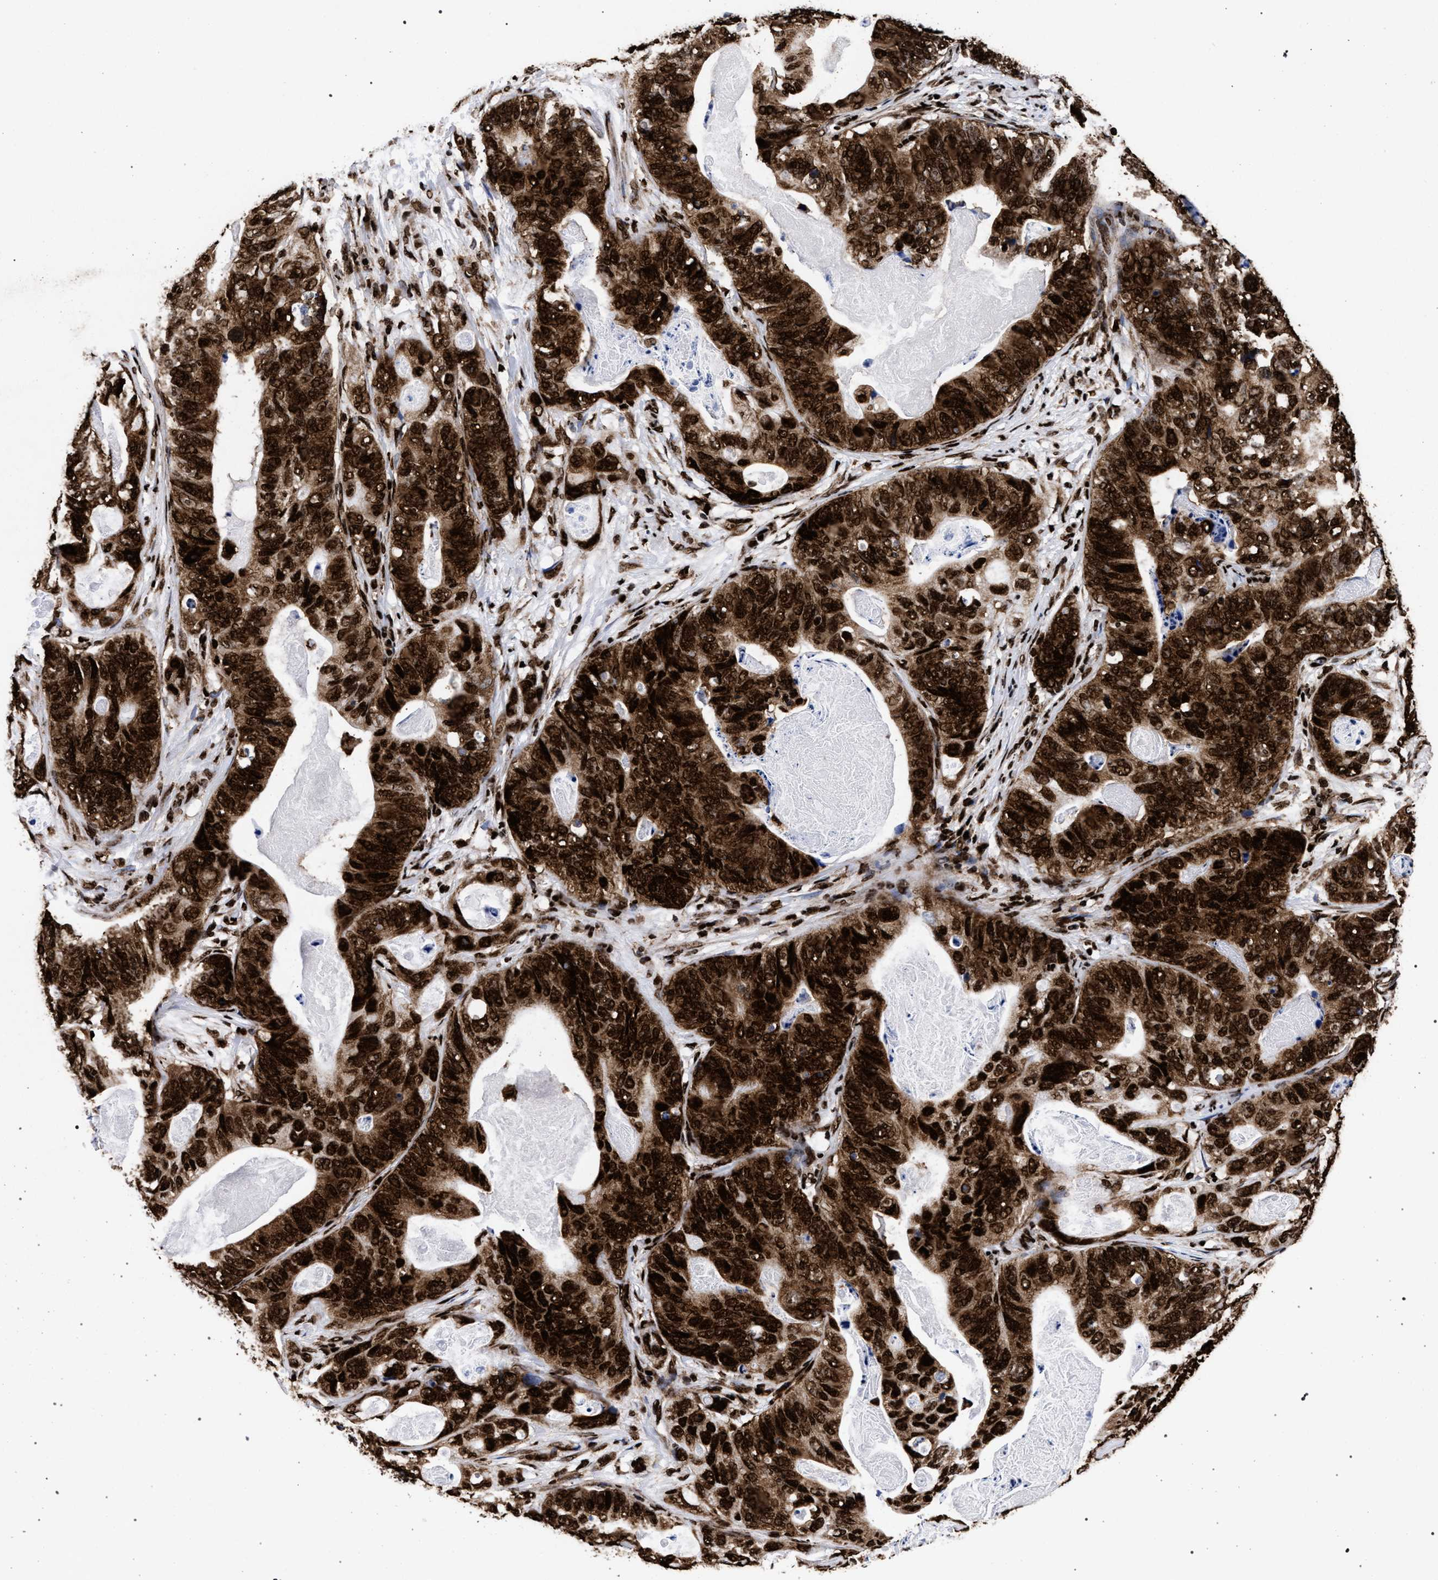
{"staining": {"intensity": "strong", "quantity": ">75%", "location": "cytoplasmic/membranous,nuclear"}, "tissue": "stomach cancer", "cell_type": "Tumor cells", "image_type": "cancer", "snomed": [{"axis": "morphology", "description": "Adenocarcinoma, NOS"}, {"axis": "topography", "description": "Stomach"}], "caption": "Stomach cancer was stained to show a protein in brown. There is high levels of strong cytoplasmic/membranous and nuclear expression in about >75% of tumor cells.", "gene": "HNRNPA1", "patient": {"sex": "female", "age": 89}}